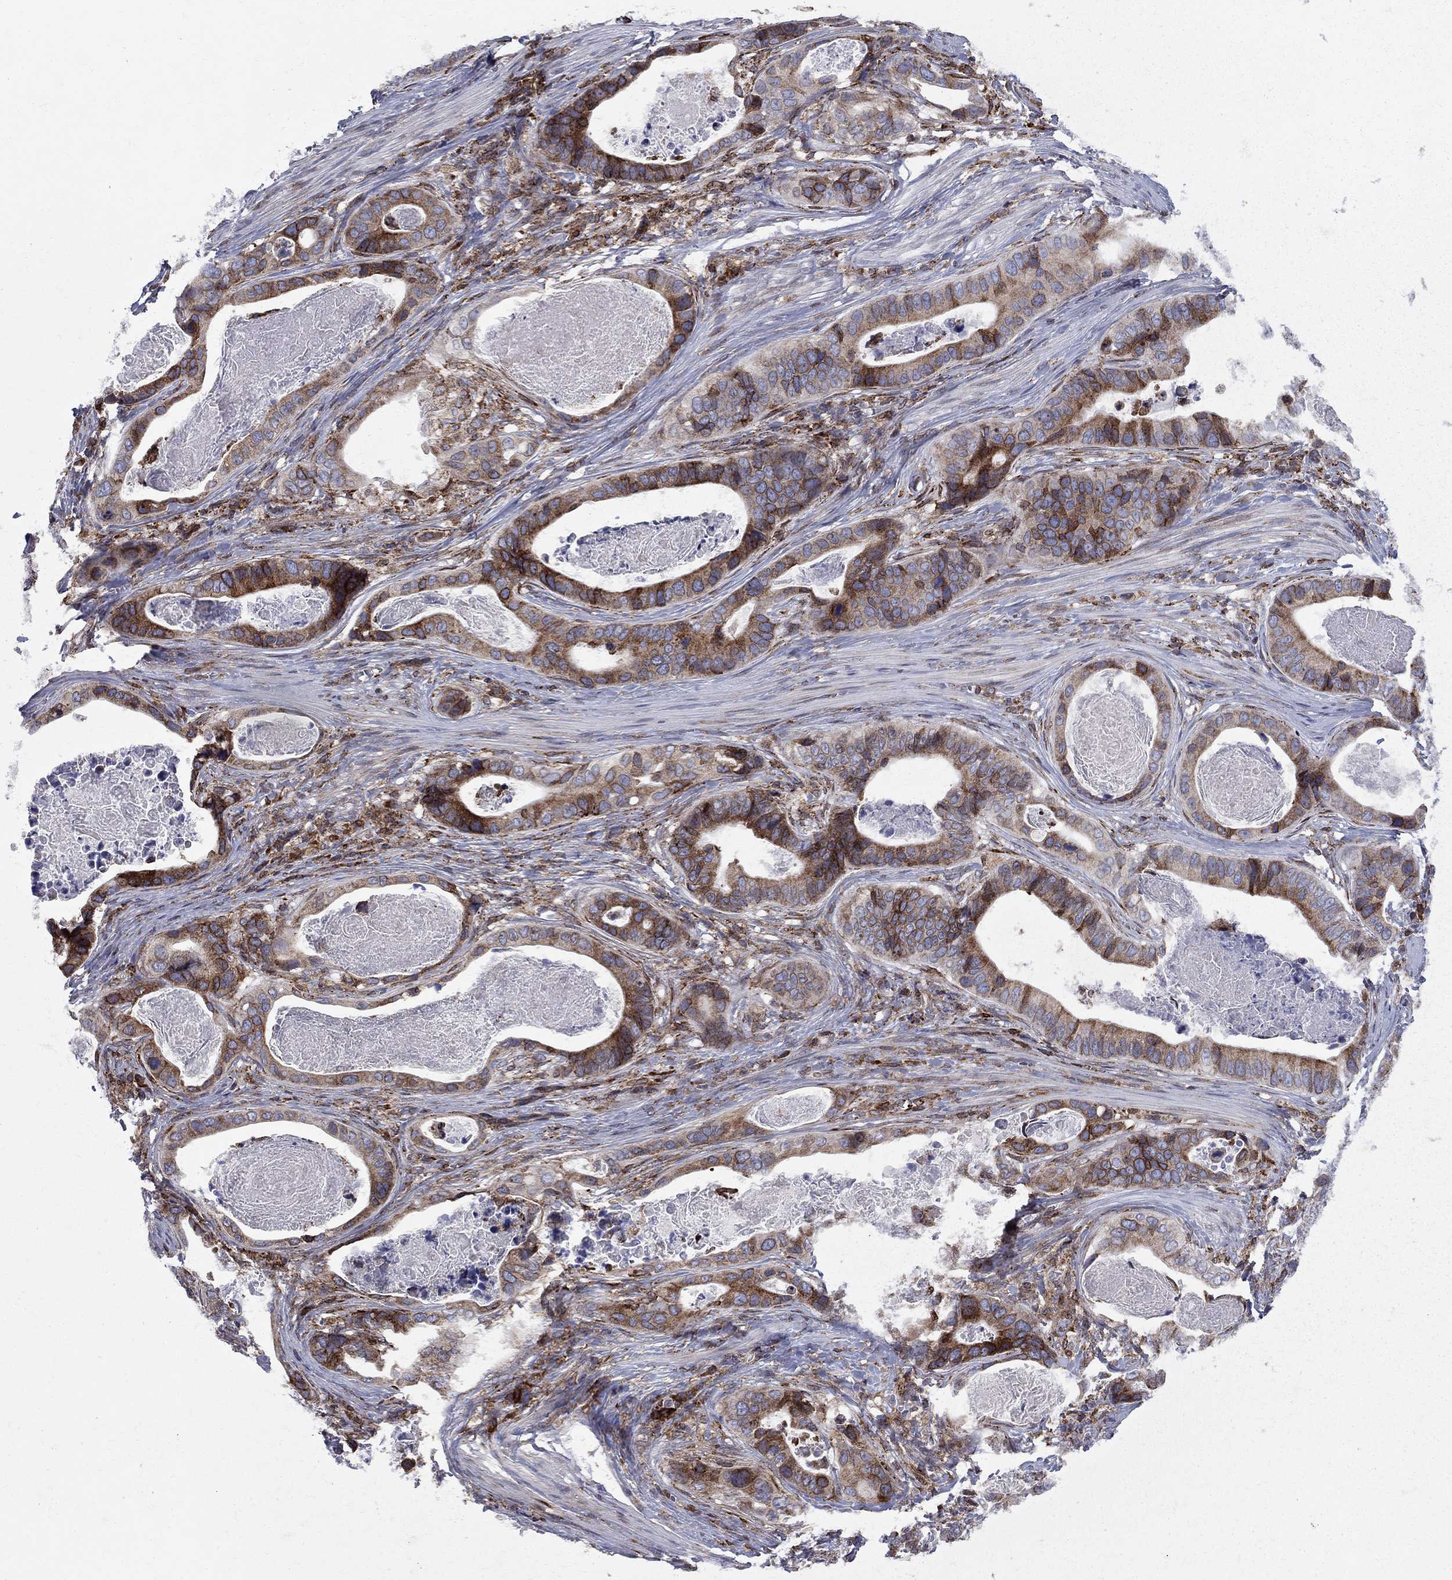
{"staining": {"intensity": "strong", "quantity": "<25%", "location": "cytoplasmic/membranous"}, "tissue": "stomach cancer", "cell_type": "Tumor cells", "image_type": "cancer", "snomed": [{"axis": "morphology", "description": "Adenocarcinoma, NOS"}, {"axis": "topography", "description": "Stomach"}], "caption": "Stomach cancer (adenocarcinoma) stained with DAB (3,3'-diaminobenzidine) immunohistochemistry (IHC) reveals medium levels of strong cytoplasmic/membranous expression in about <25% of tumor cells.", "gene": "CAB39L", "patient": {"sex": "male", "age": 84}}